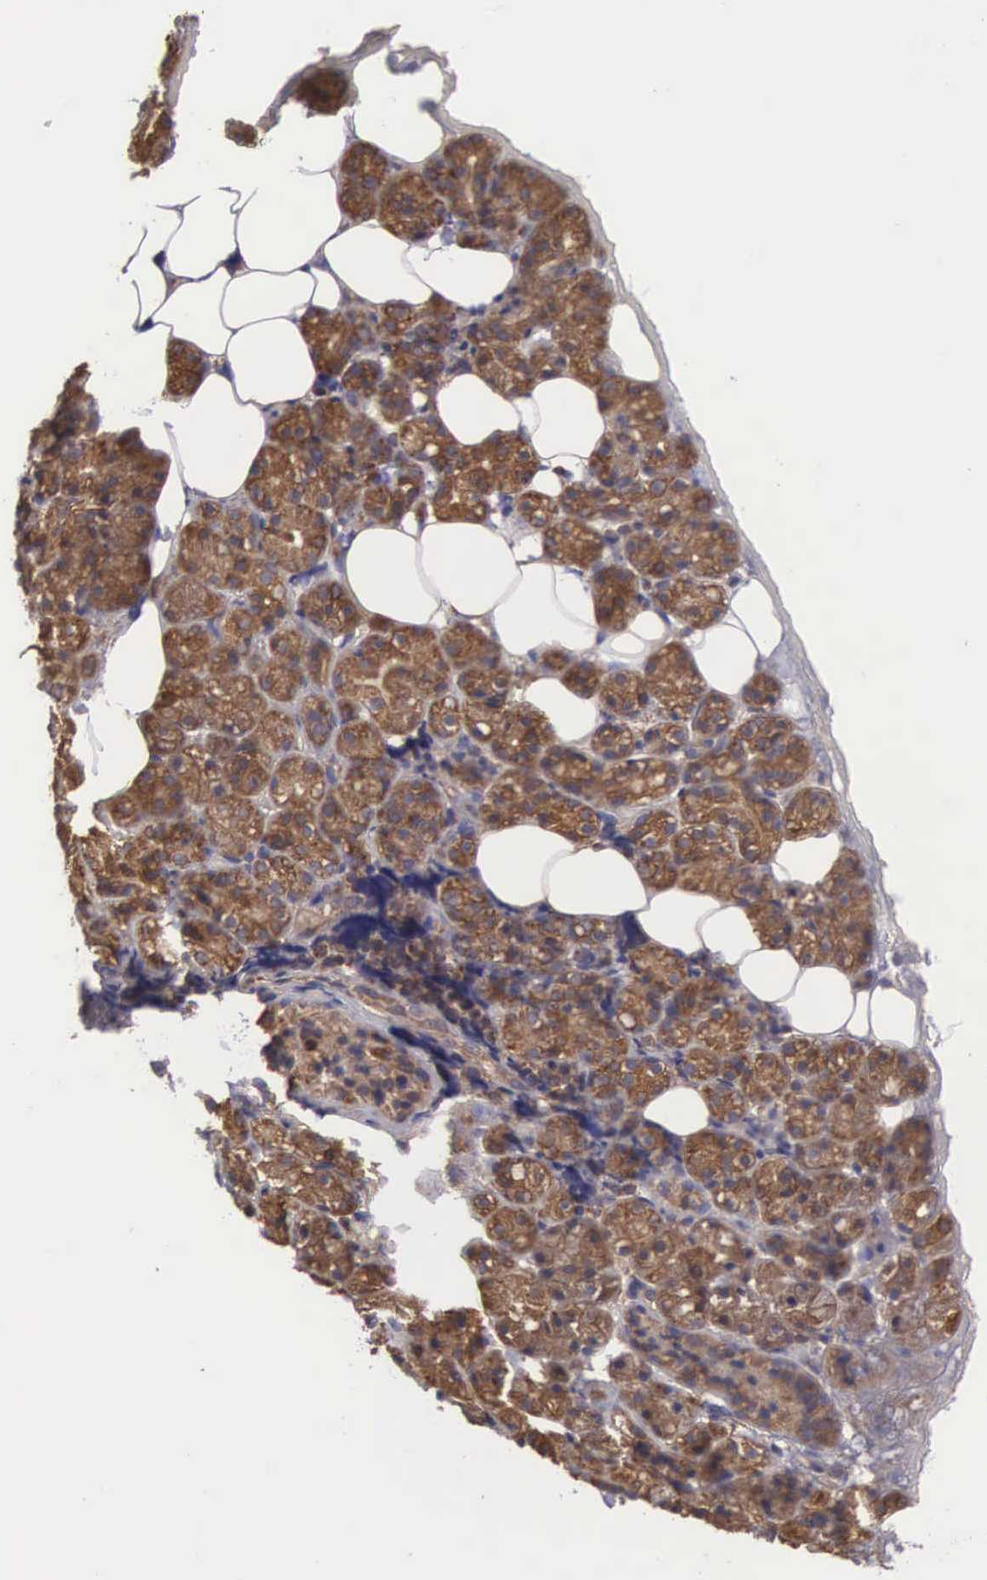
{"staining": {"intensity": "moderate", "quantity": ">75%", "location": "cytoplasmic/membranous"}, "tissue": "salivary gland", "cell_type": "Glandular cells", "image_type": "normal", "snomed": [{"axis": "morphology", "description": "Normal tissue, NOS"}, {"axis": "topography", "description": "Salivary gland"}], "caption": "This is a photomicrograph of immunohistochemistry (IHC) staining of benign salivary gland, which shows moderate expression in the cytoplasmic/membranous of glandular cells.", "gene": "DHRS1", "patient": {"sex": "female", "age": 55}}